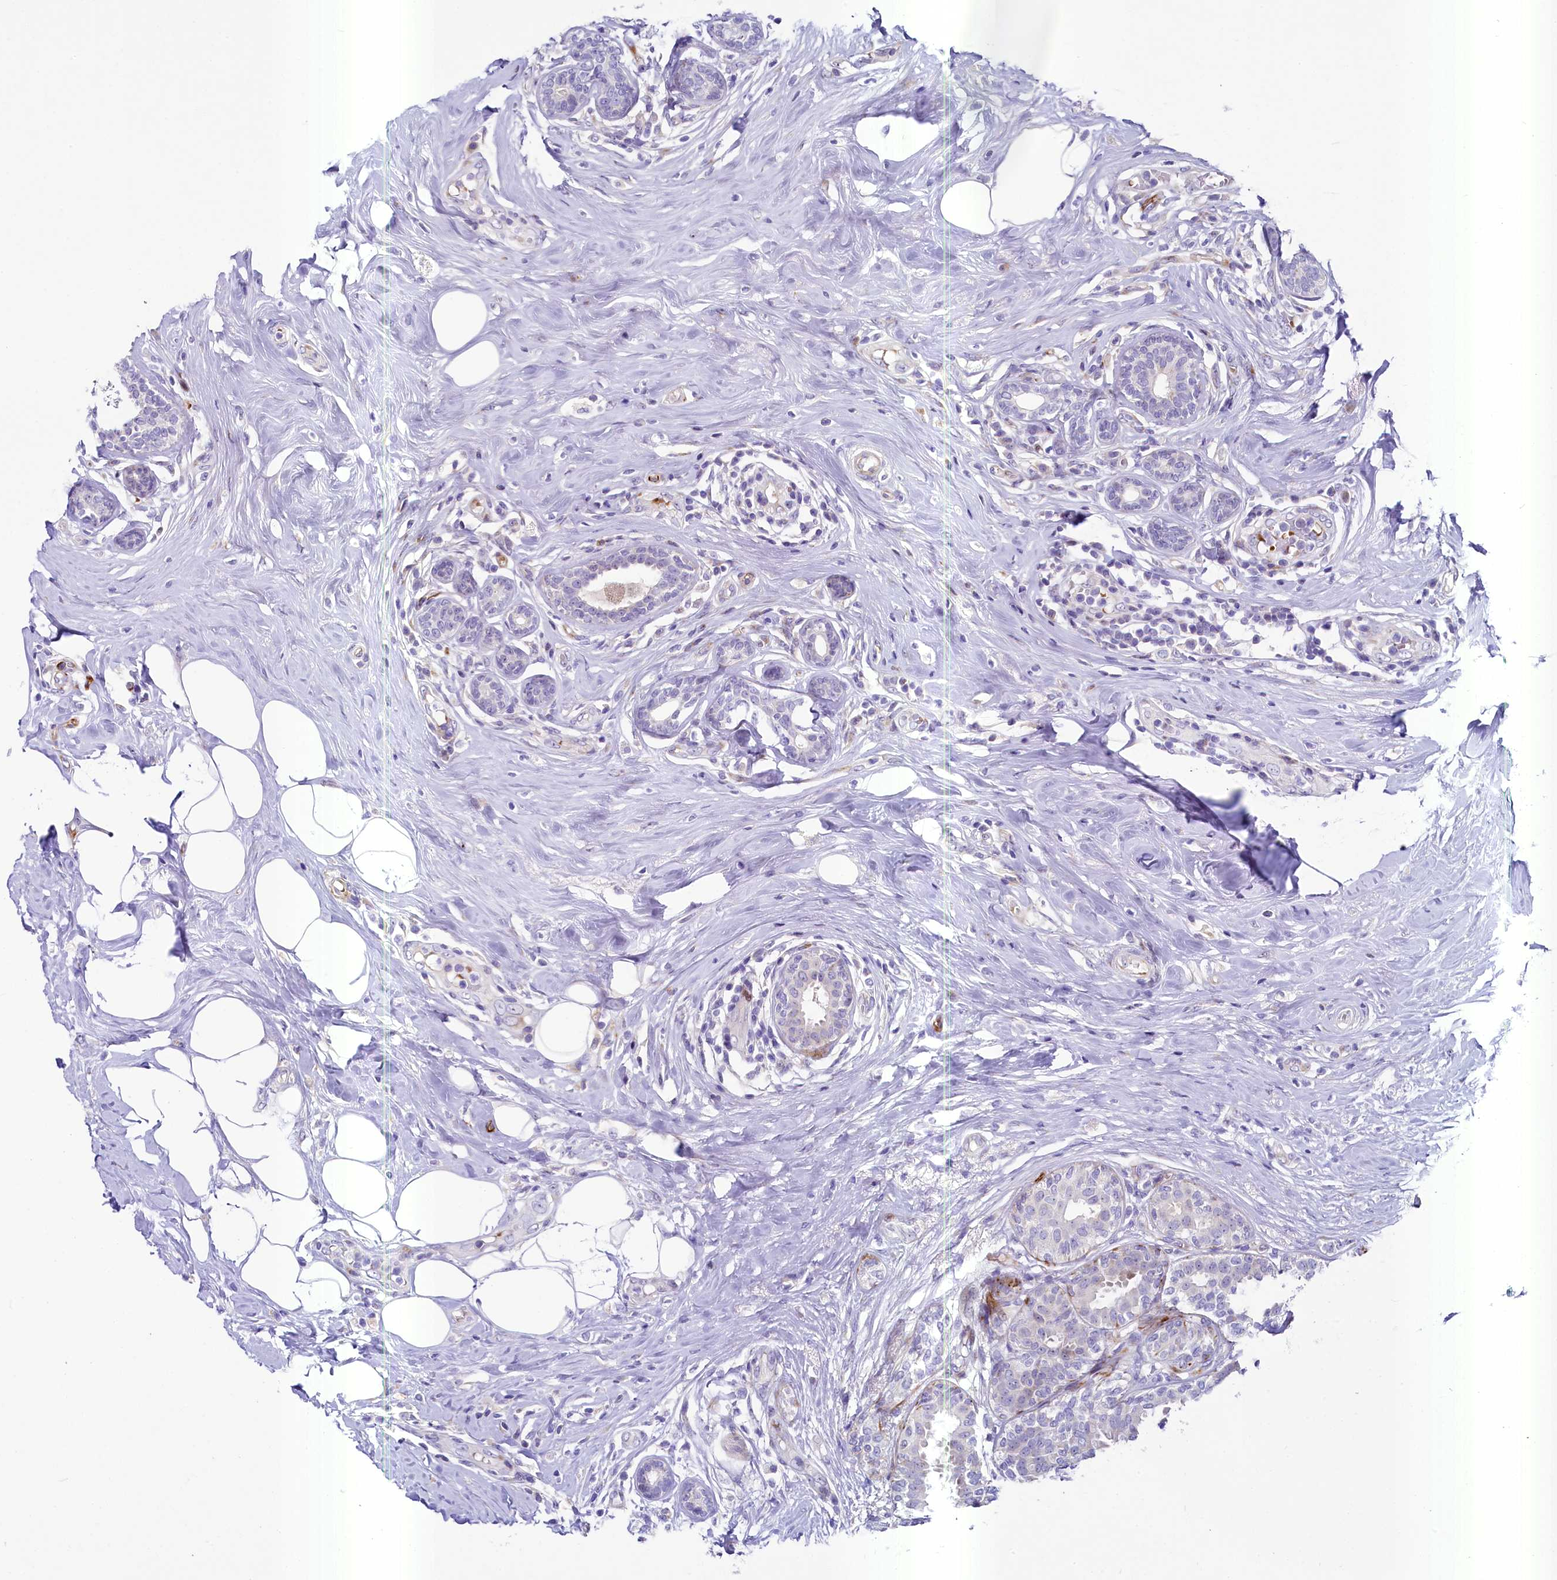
{"staining": {"intensity": "negative", "quantity": "none", "location": "none"}, "tissue": "breast cancer", "cell_type": "Tumor cells", "image_type": "cancer", "snomed": [{"axis": "morphology", "description": "Lobular carcinoma"}, {"axis": "topography", "description": "Breast"}], "caption": "Photomicrograph shows no significant protein expression in tumor cells of breast cancer (lobular carcinoma).", "gene": "SH3TC2", "patient": {"sex": "female", "age": 51}}